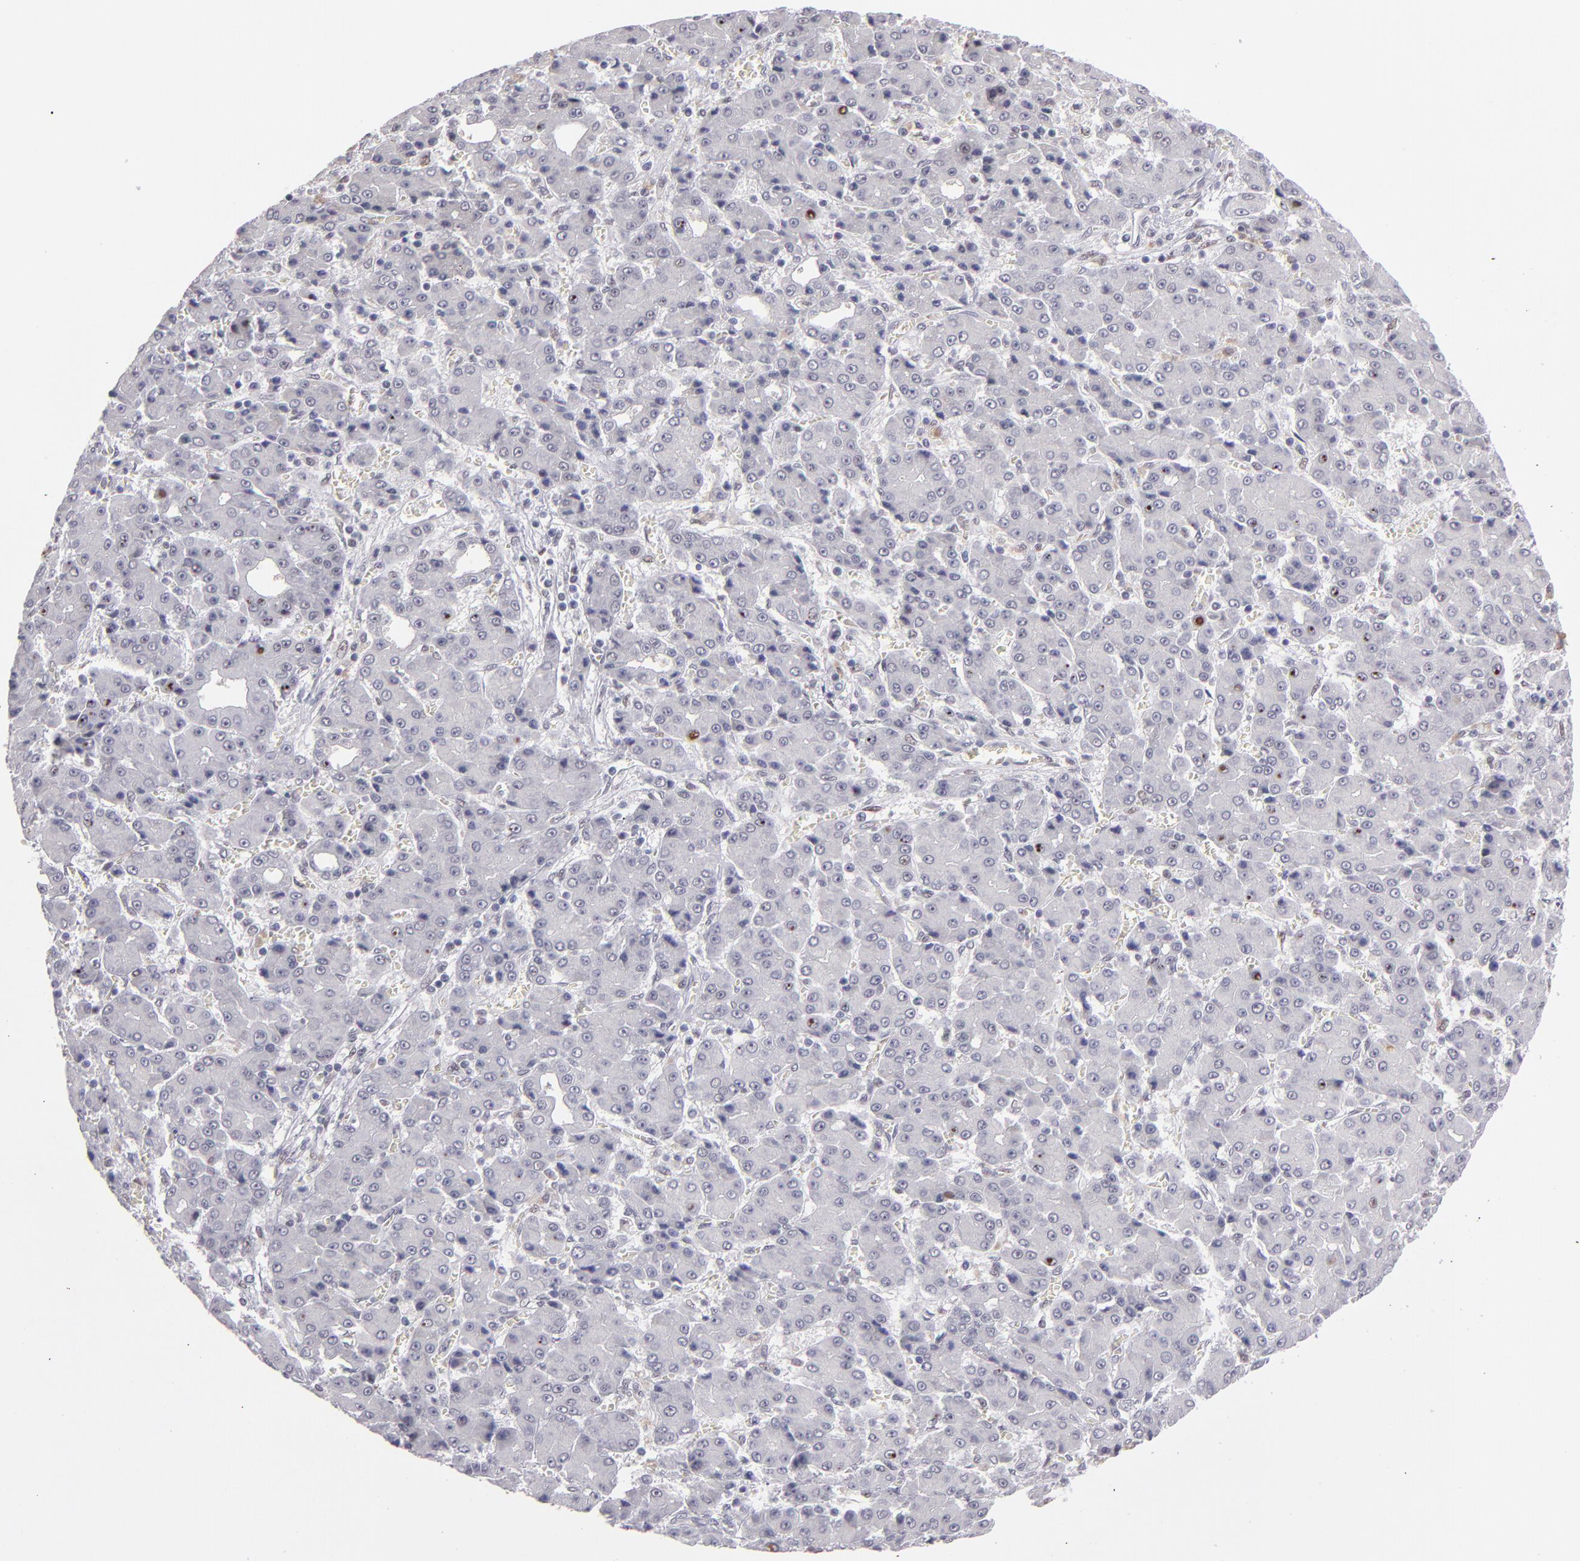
{"staining": {"intensity": "moderate", "quantity": "<25%", "location": "nuclear"}, "tissue": "liver cancer", "cell_type": "Tumor cells", "image_type": "cancer", "snomed": [{"axis": "morphology", "description": "Carcinoma, Hepatocellular, NOS"}, {"axis": "topography", "description": "Liver"}], "caption": "Immunohistochemistry (IHC) histopathology image of human hepatocellular carcinoma (liver) stained for a protein (brown), which displays low levels of moderate nuclear positivity in about <25% of tumor cells.", "gene": "OTUB2", "patient": {"sex": "male", "age": 69}}